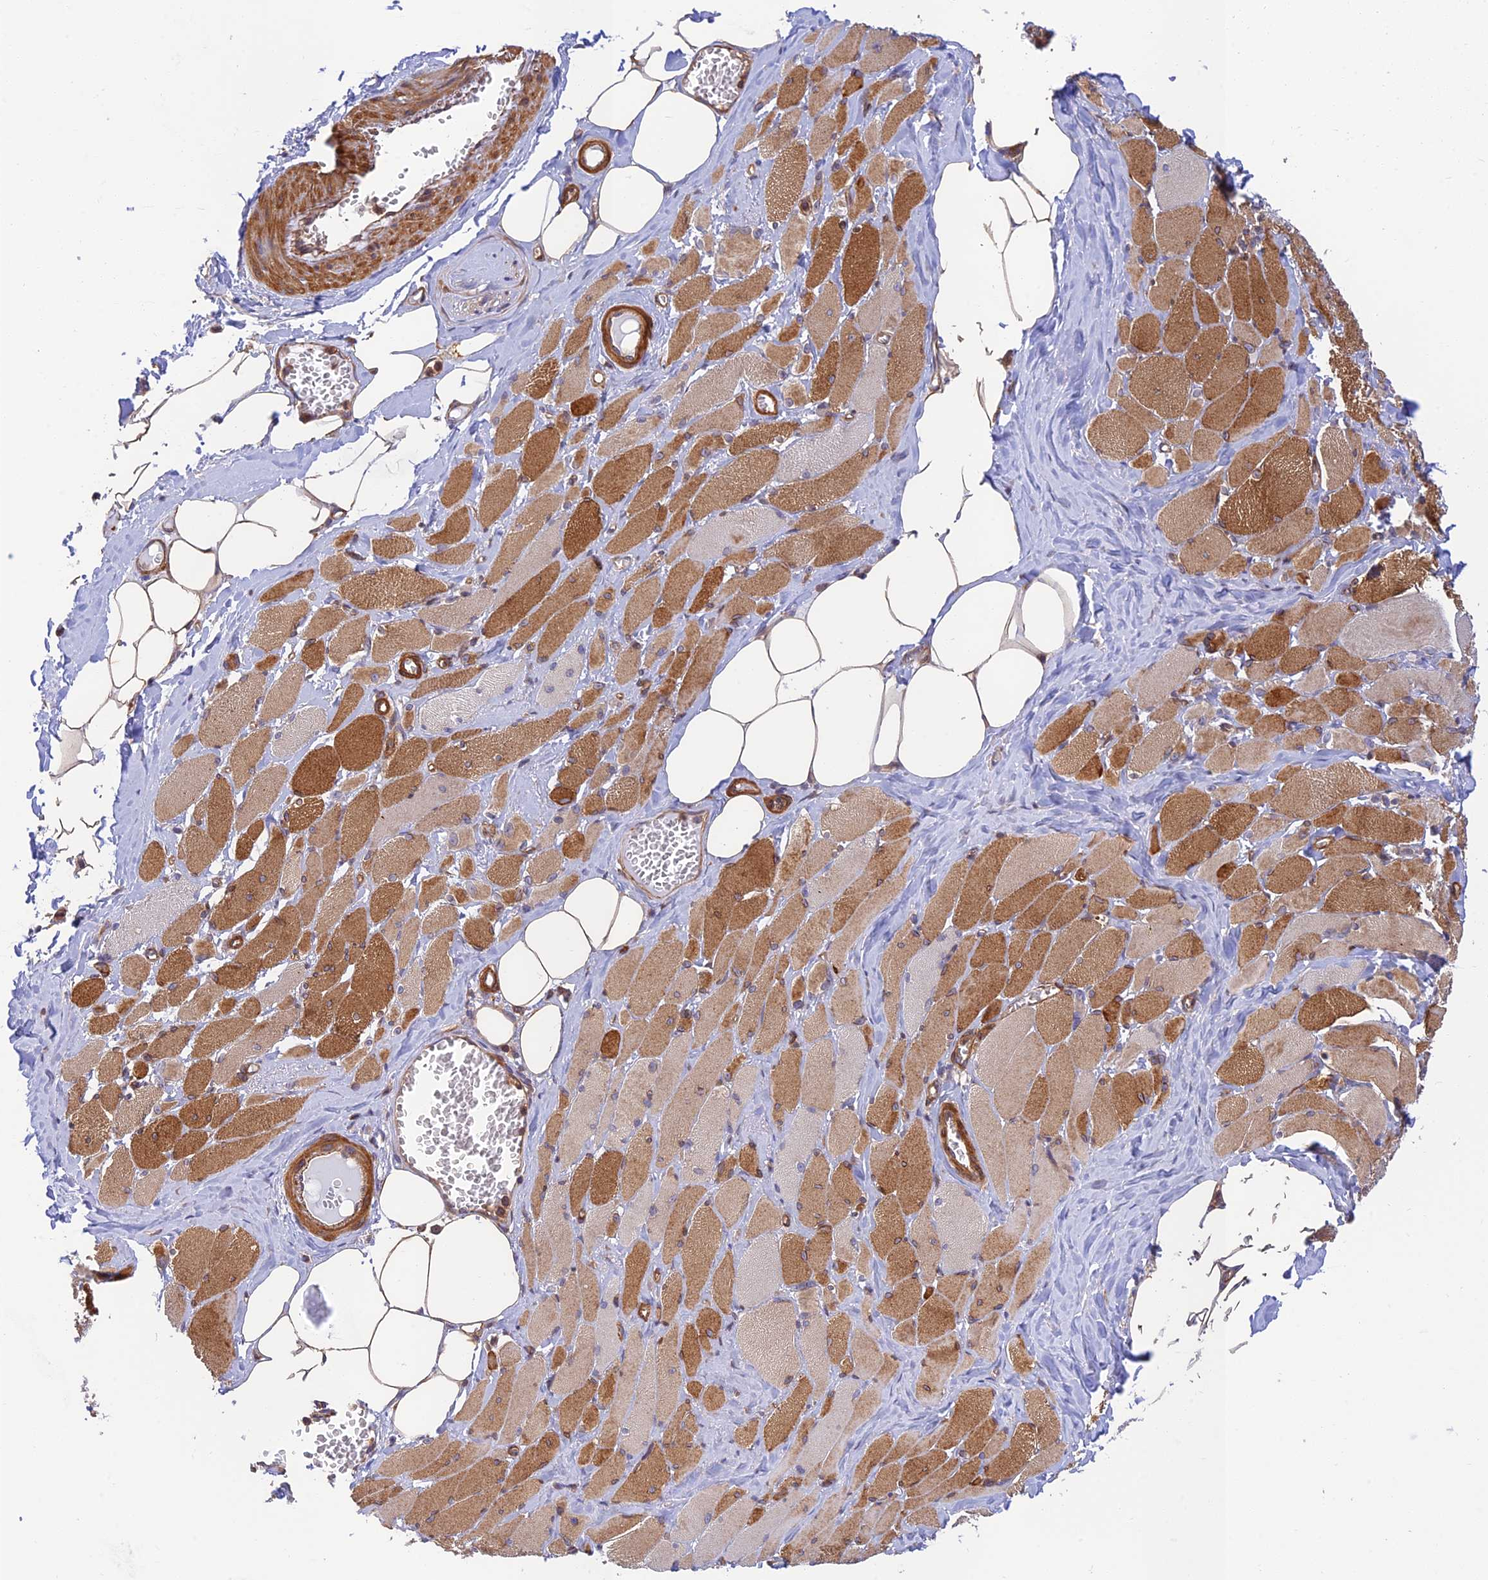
{"staining": {"intensity": "strong", "quantity": "25%-75%", "location": "cytoplasmic/membranous"}, "tissue": "skeletal muscle", "cell_type": "Myocytes", "image_type": "normal", "snomed": [{"axis": "morphology", "description": "Normal tissue, NOS"}, {"axis": "morphology", "description": "Basal cell carcinoma"}, {"axis": "topography", "description": "Skeletal muscle"}], "caption": "Strong cytoplasmic/membranous positivity for a protein is present in approximately 25%-75% of myocytes of unremarkable skeletal muscle using IHC.", "gene": "PPP1R12C", "patient": {"sex": "female", "age": 64}}